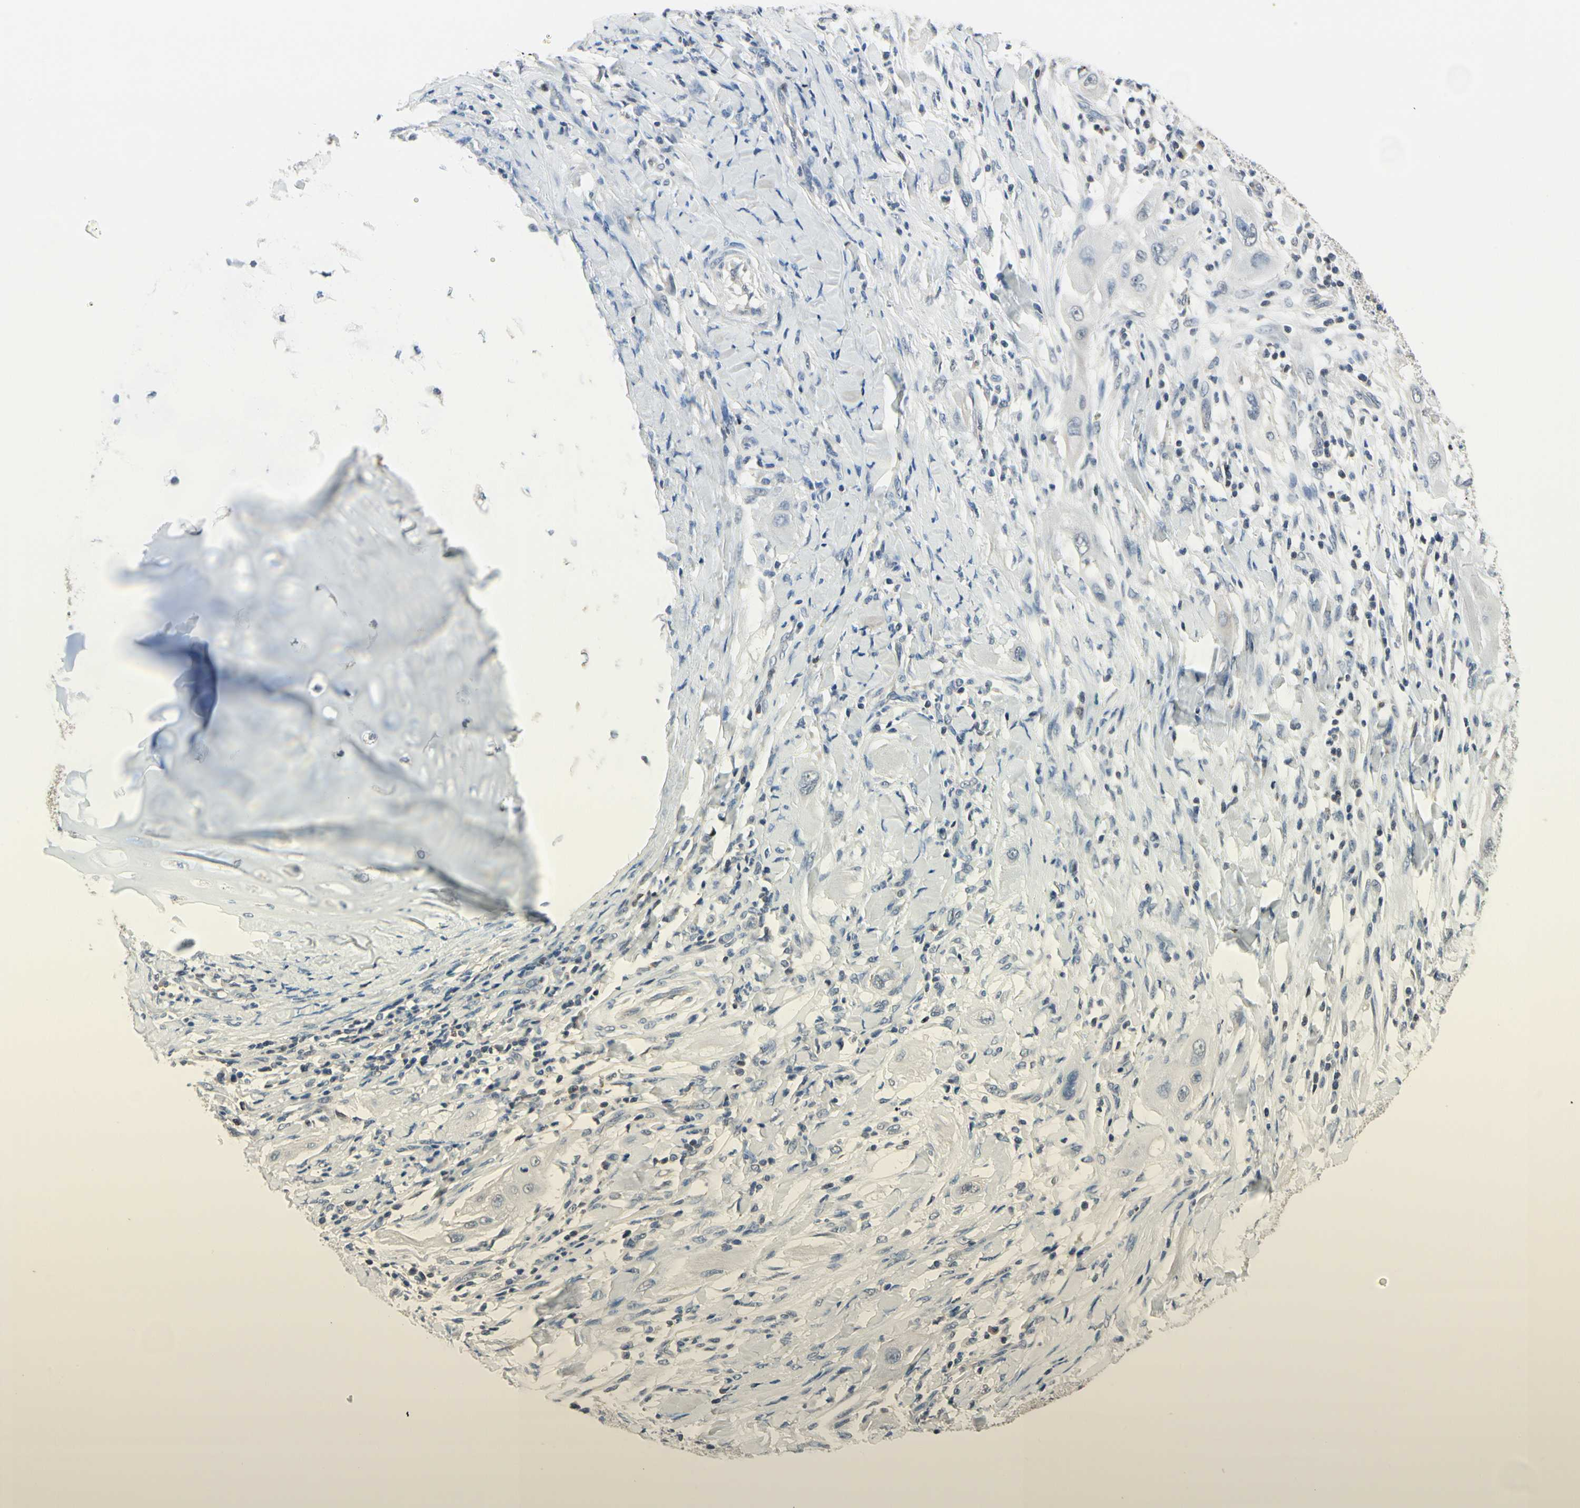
{"staining": {"intensity": "negative", "quantity": "none", "location": "none"}, "tissue": "lung cancer", "cell_type": "Tumor cells", "image_type": "cancer", "snomed": [{"axis": "morphology", "description": "Squamous cell carcinoma, NOS"}, {"axis": "topography", "description": "Lung"}], "caption": "Immunohistochemistry (IHC) of human squamous cell carcinoma (lung) reveals no staining in tumor cells.", "gene": "NFATC2", "patient": {"sex": "female", "age": 47}}